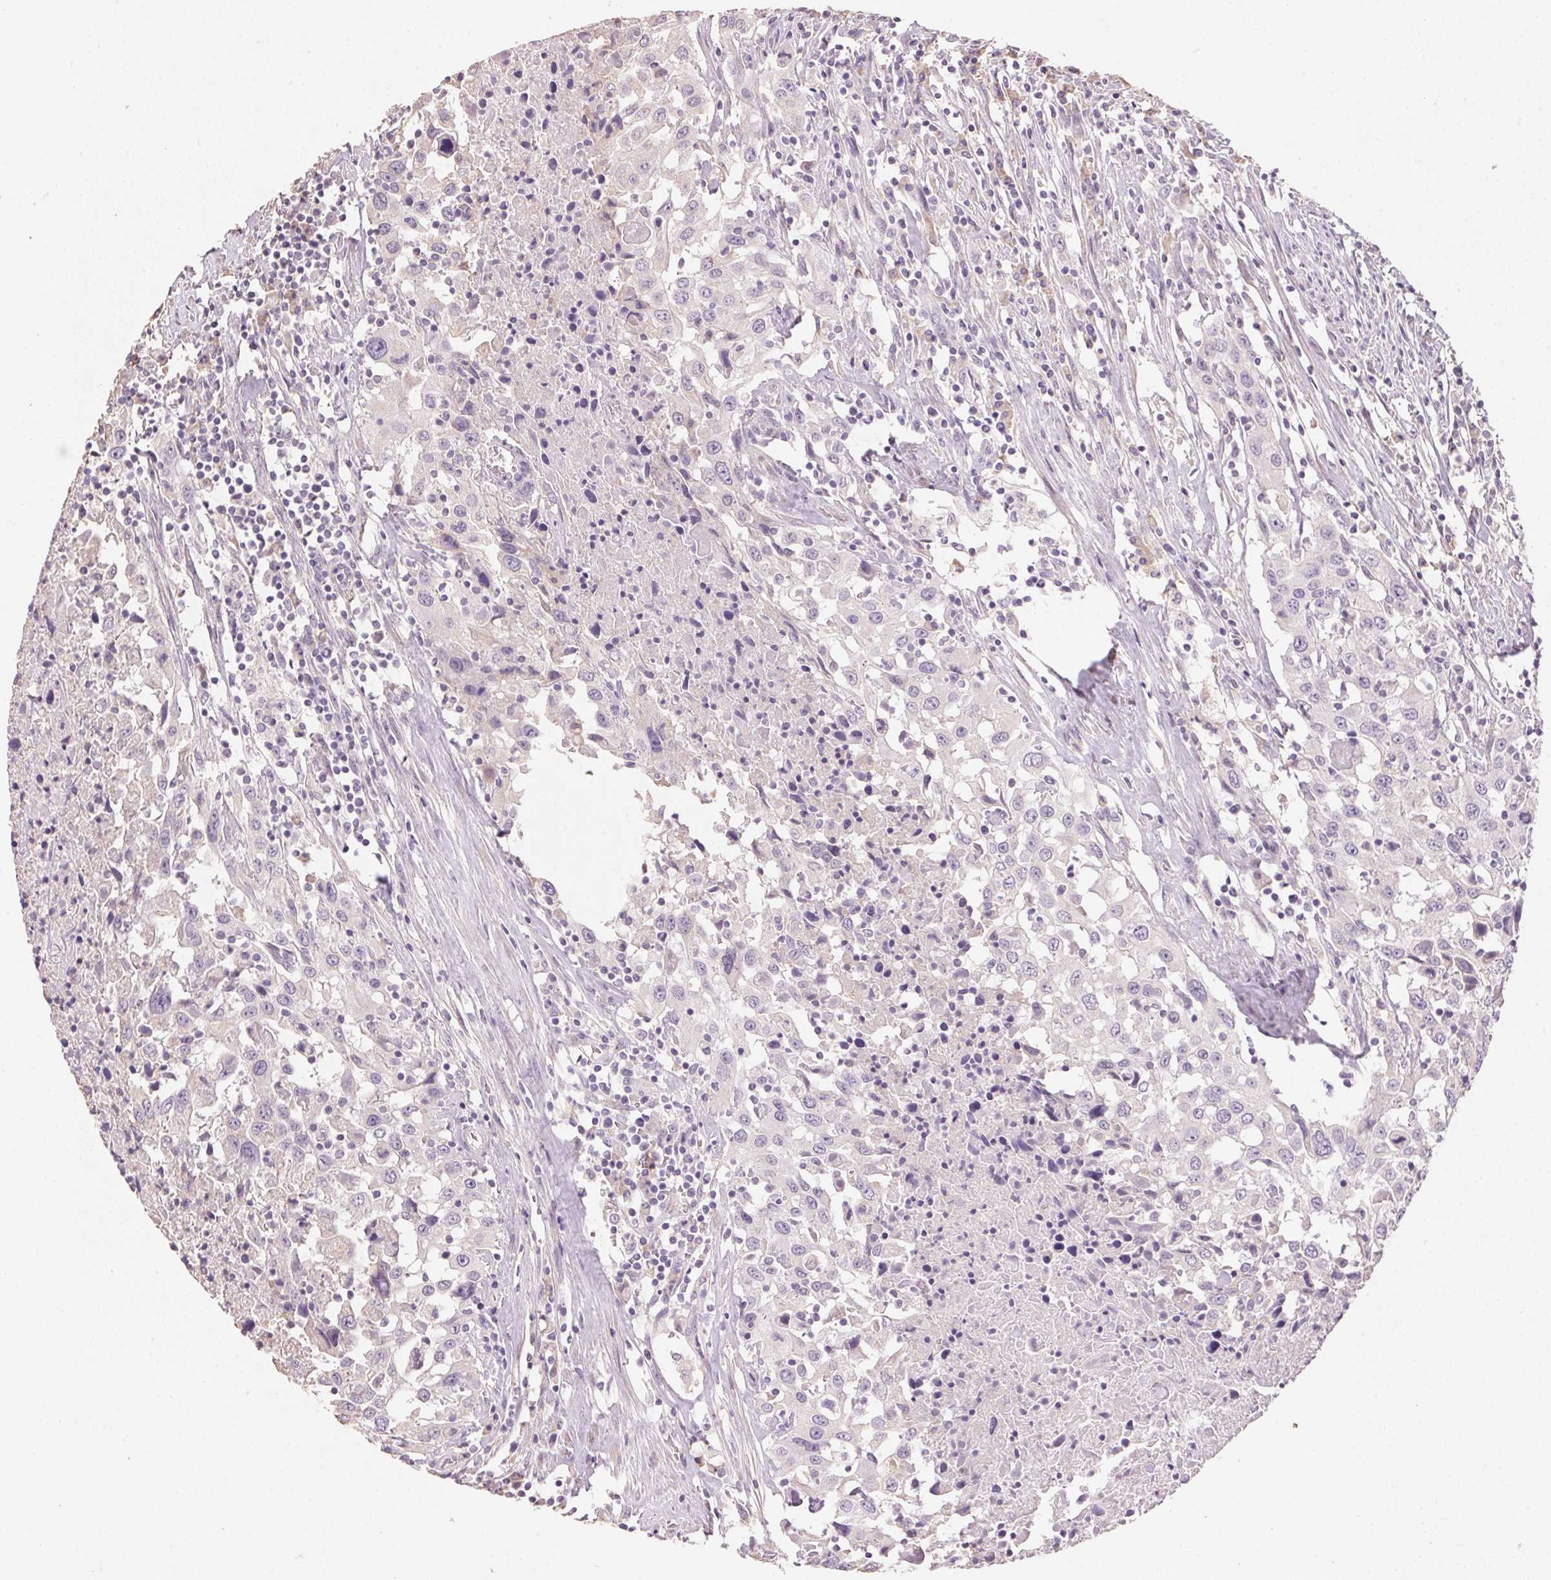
{"staining": {"intensity": "negative", "quantity": "none", "location": "none"}, "tissue": "urothelial cancer", "cell_type": "Tumor cells", "image_type": "cancer", "snomed": [{"axis": "morphology", "description": "Urothelial carcinoma, High grade"}, {"axis": "topography", "description": "Urinary bladder"}], "caption": "Urothelial cancer stained for a protein using immunohistochemistry (IHC) exhibits no staining tumor cells.", "gene": "LYZL6", "patient": {"sex": "male", "age": 61}}